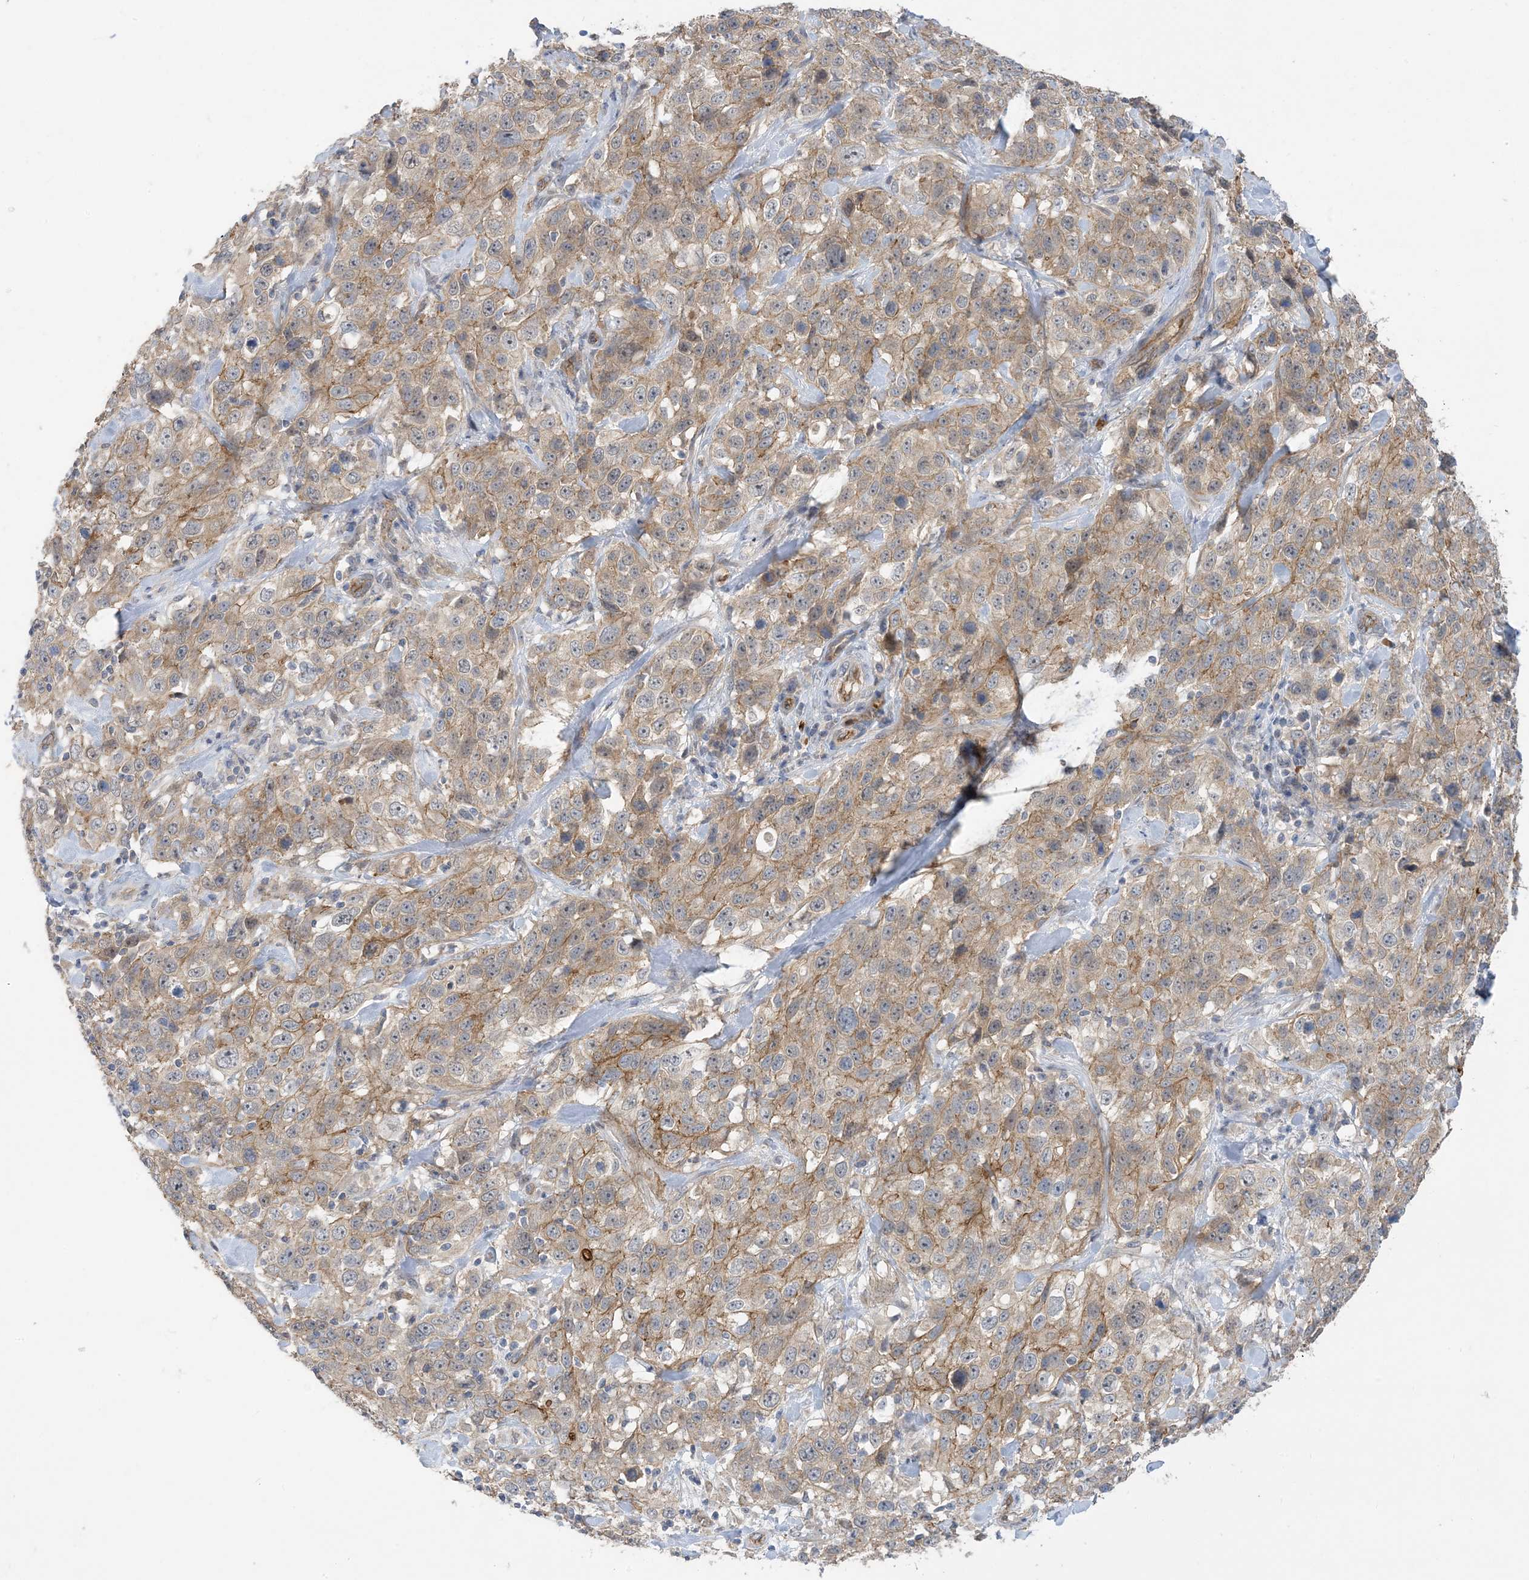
{"staining": {"intensity": "moderate", "quantity": "25%-75%", "location": "cytoplasmic/membranous"}, "tissue": "stomach cancer", "cell_type": "Tumor cells", "image_type": "cancer", "snomed": [{"axis": "morphology", "description": "Normal tissue, NOS"}, {"axis": "morphology", "description": "Adenocarcinoma, NOS"}, {"axis": "topography", "description": "Lymph node"}, {"axis": "topography", "description": "Stomach"}], "caption": "A histopathology image showing moderate cytoplasmic/membranous staining in about 25%-75% of tumor cells in stomach cancer, as visualized by brown immunohistochemical staining.", "gene": "AOC1", "patient": {"sex": "male", "age": 48}}